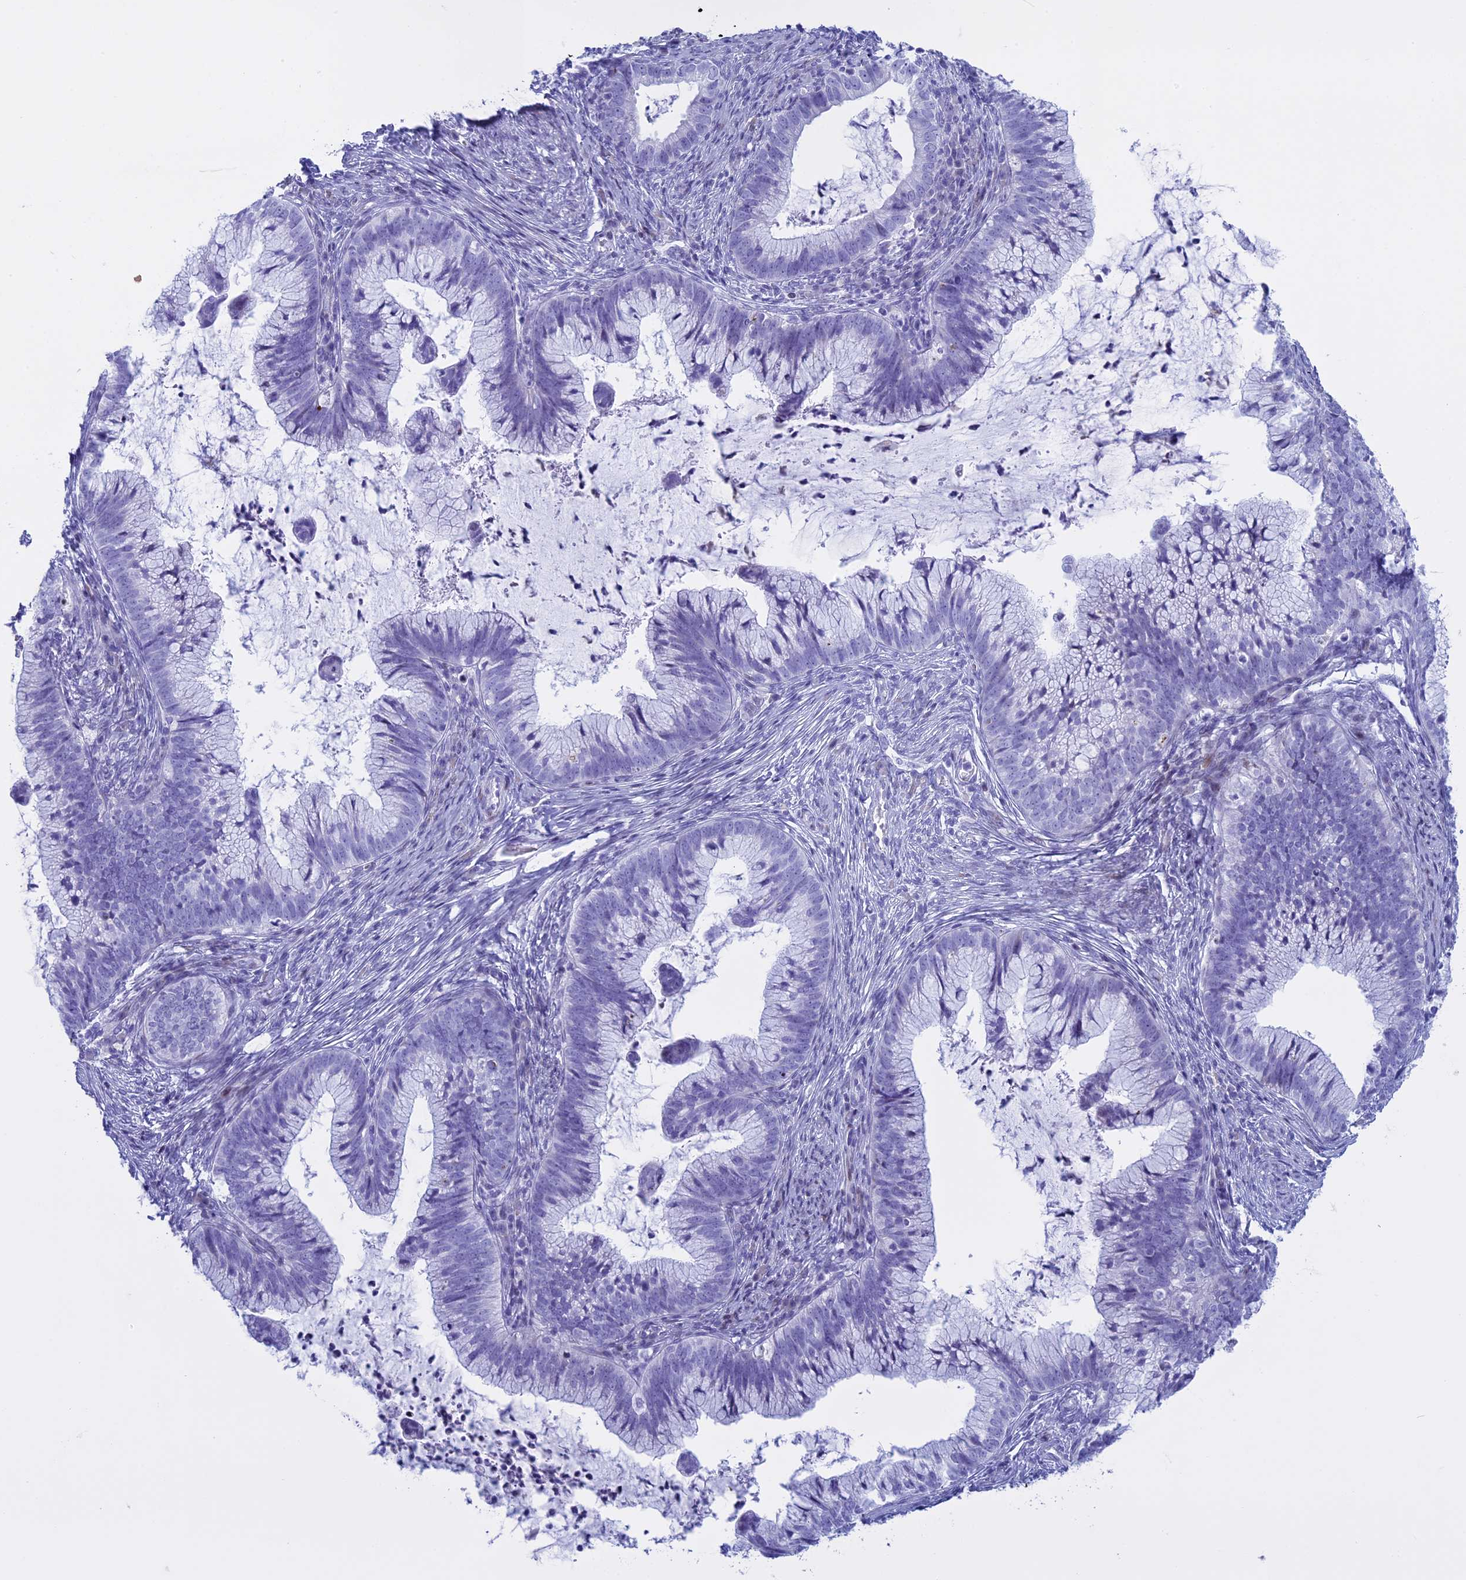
{"staining": {"intensity": "negative", "quantity": "none", "location": "none"}, "tissue": "cervical cancer", "cell_type": "Tumor cells", "image_type": "cancer", "snomed": [{"axis": "morphology", "description": "Adenocarcinoma, NOS"}, {"axis": "topography", "description": "Cervix"}], "caption": "Histopathology image shows no protein positivity in tumor cells of cervical cancer (adenocarcinoma) tissue.", "gene": "KCTD21", "patient": {"sex": "female", "age": 36}}